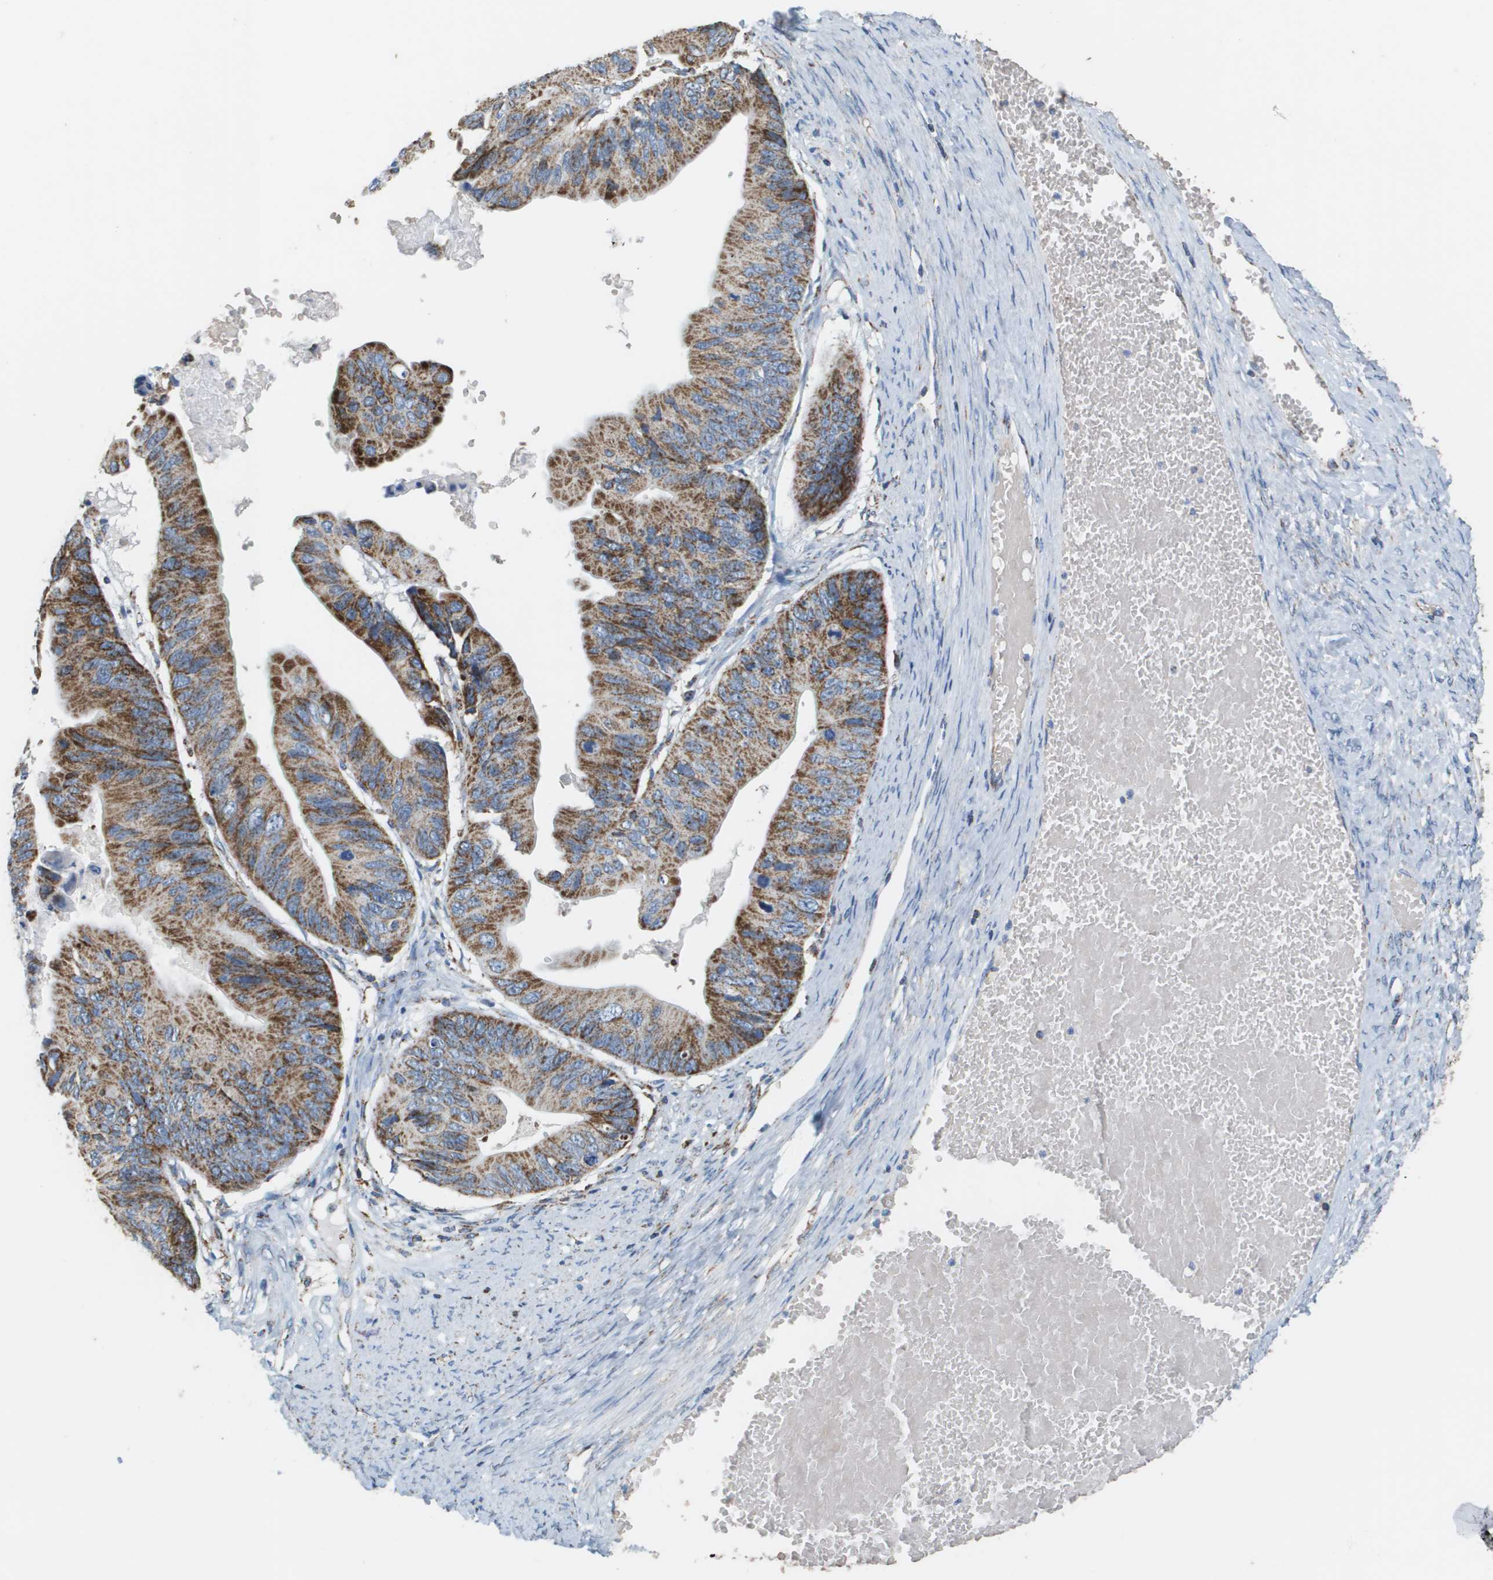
{"staining": {"intensity": "strong", "quantity": ">75%", "location": "cytoplasmic/membranous"}, "tissue": "ovarian cancer", "cell_type": "Tumor cells", "image_type": "cancer", "snomed": [{"axis": "morphology", "description": "Cystadenocarcinoma, mucinous, NOS"}, {"axis": "topography", "description": "Ovary"}], "caption": "This is a histology image of immunohistochemistry (IHC) staining of ovarian mucinous cystadenocarcinoma, which shows strong staining in the cytoplasmic/membranous of tumor cells.", "gene": "ATP5F1B", "patient": {"sex": "female", "age": 61}}